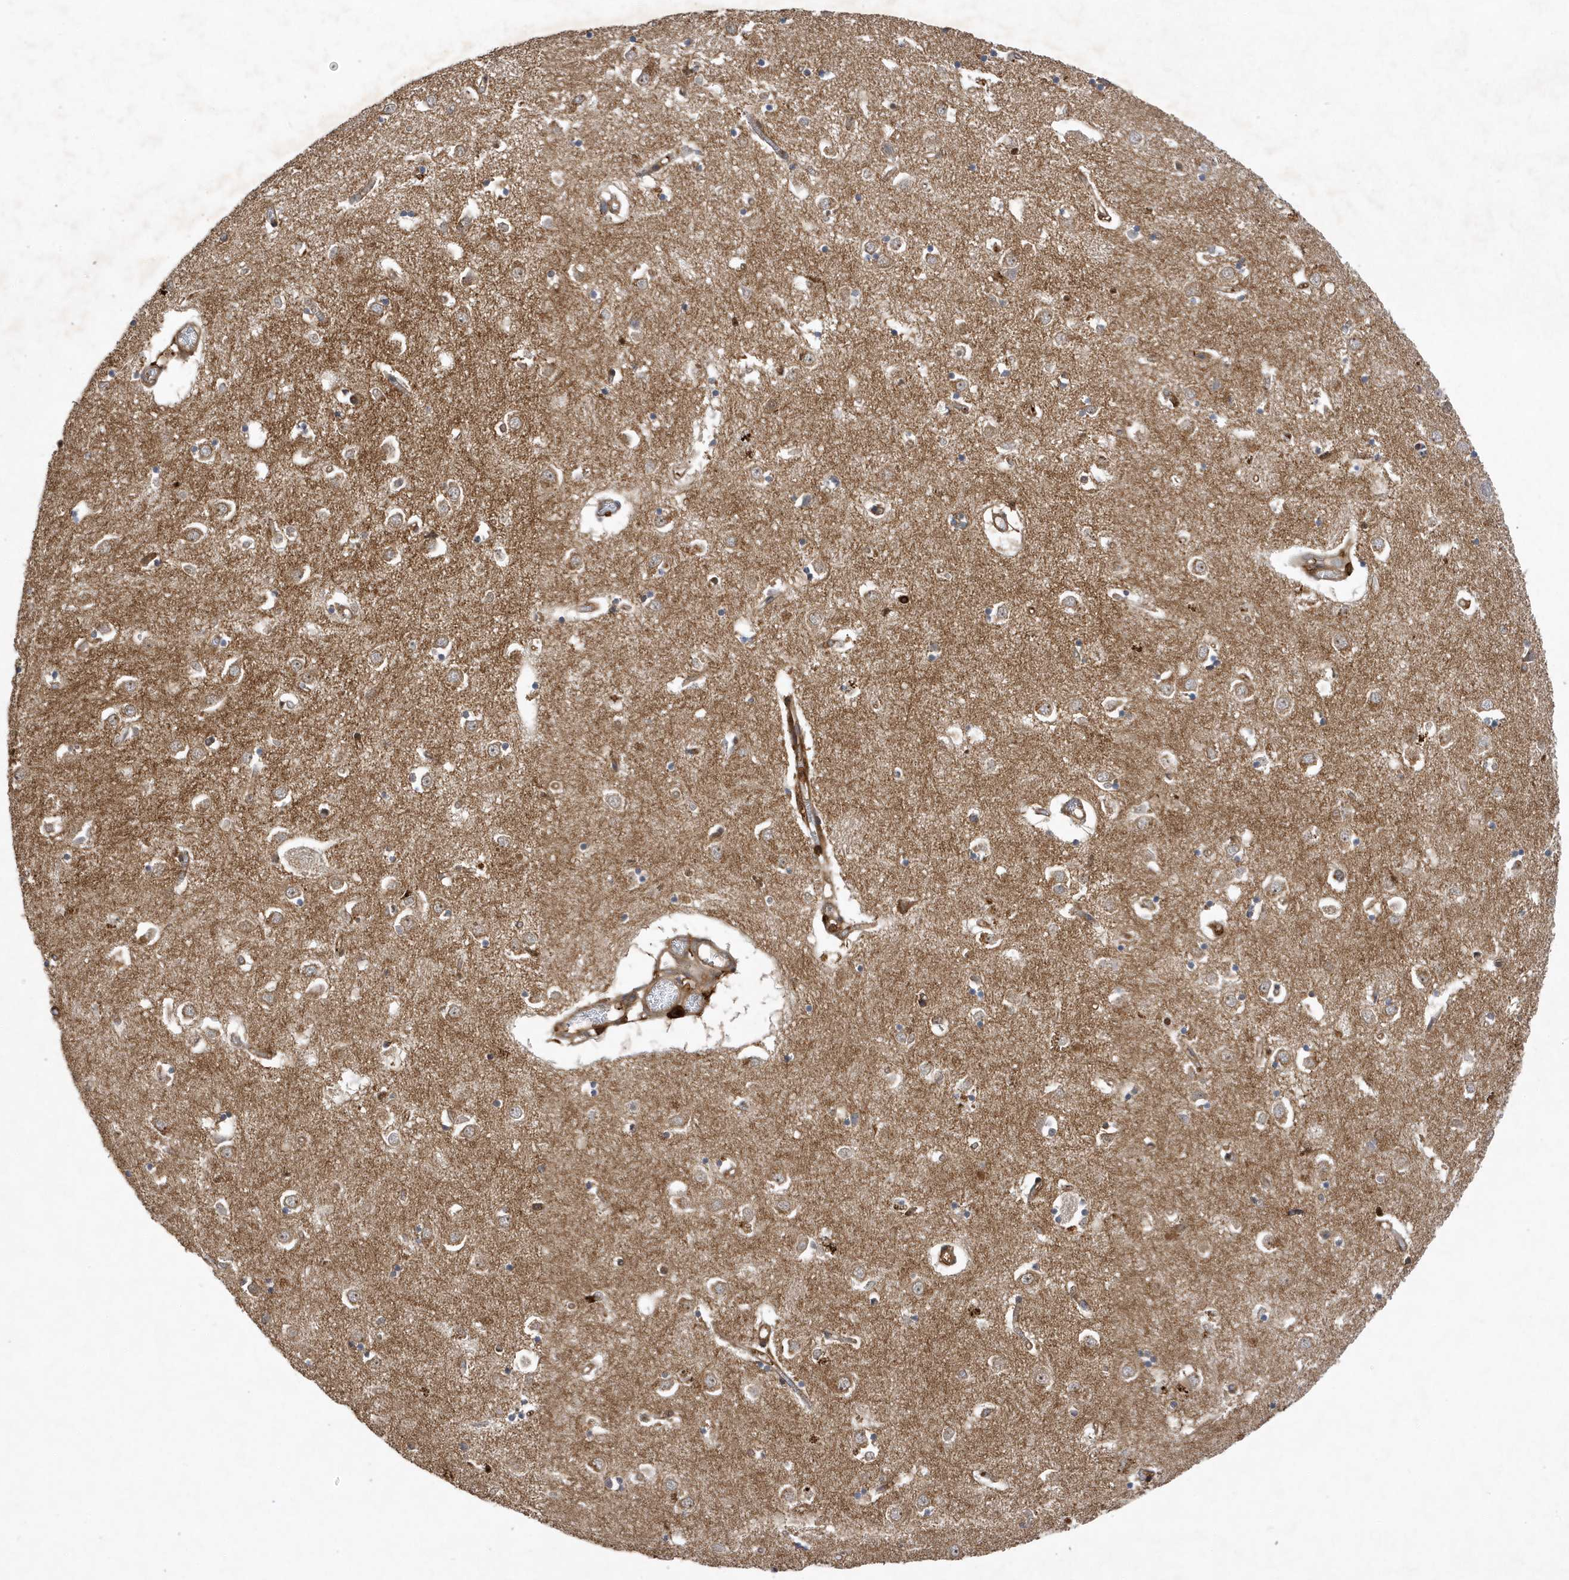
{"staining": {"intensity": "negative", "quantity": "none", "location": "none"}, "tissue": "caudate", "cell_type": "Glial cells", "image_type": "normal", "snomed": [{"axis": "morphology", "description": "Normal tissue, NOS"}, {"axis": "topography", "description": "Lateral ventricle wall"}], "caption": "An immunohistochemistry (IHC) image of unremarkable caudate is shown. There is no staining in glial cells of caudate.", "gene": "LAPTM4A", "patient": {"sex": "male", "age": 70}}